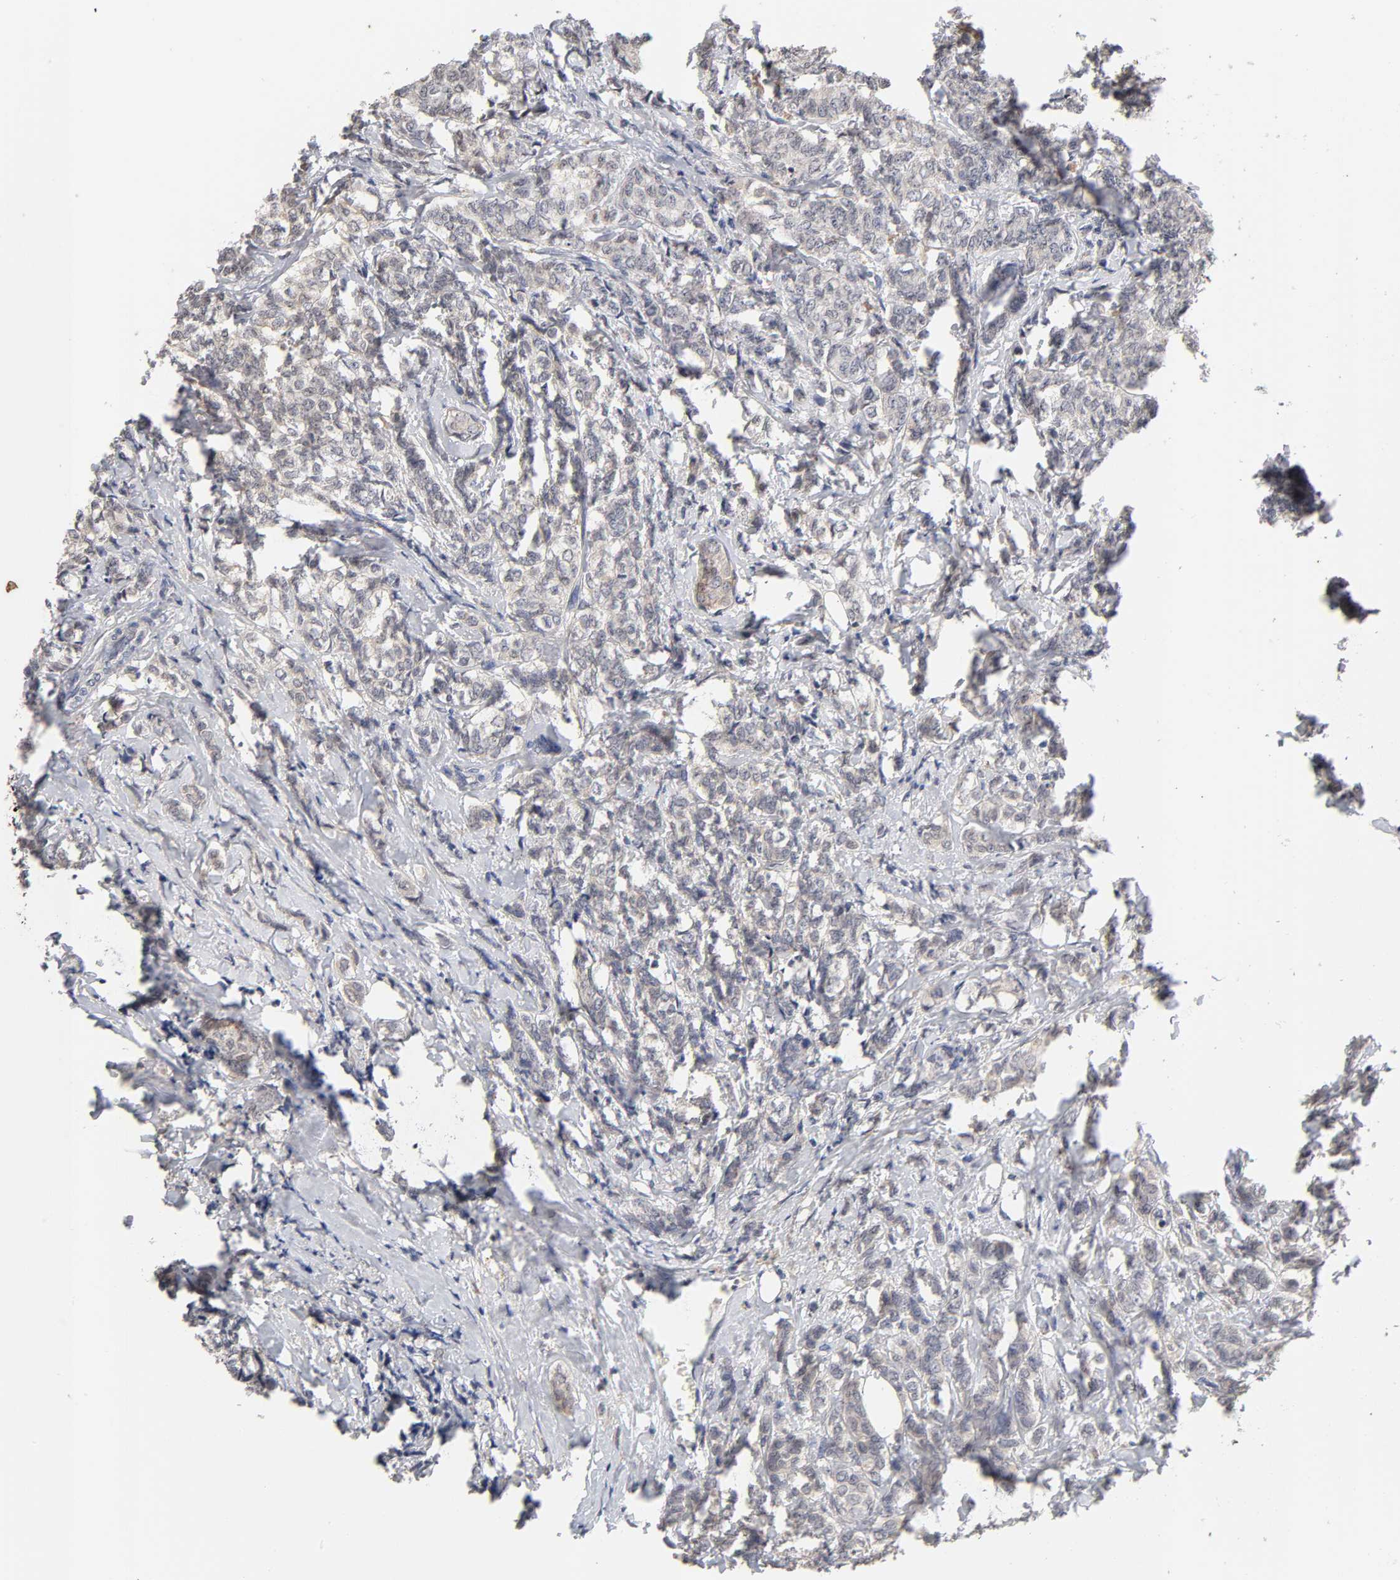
{"staining": {"intensity": "weak", "quantity": "25%-75%", "location": "cytoplasmic/membranous"}, "tissue": "breast cancer", "cell_type": "Tumor cells", "image_type": "cancer", "snomed": [{"axis": "morphology", "description": "Lobular carcinoma"}, {"axis": "topography", "description": "Breast"}], "caption": "DAB immunohistochemical staining of breast cancer reveals weak cytoplasmic/membranous protein staining in about 25%-75% of tumor cells. The staining was performed using DAB (3,3'-diaminobenzidine) to visualize the protein expression in brown, while the nuclei were stained in blue with hematoxylin (Magnification: 20x).", "gene": "CXADR", "patient": {"sex": "female", "age": 60}}